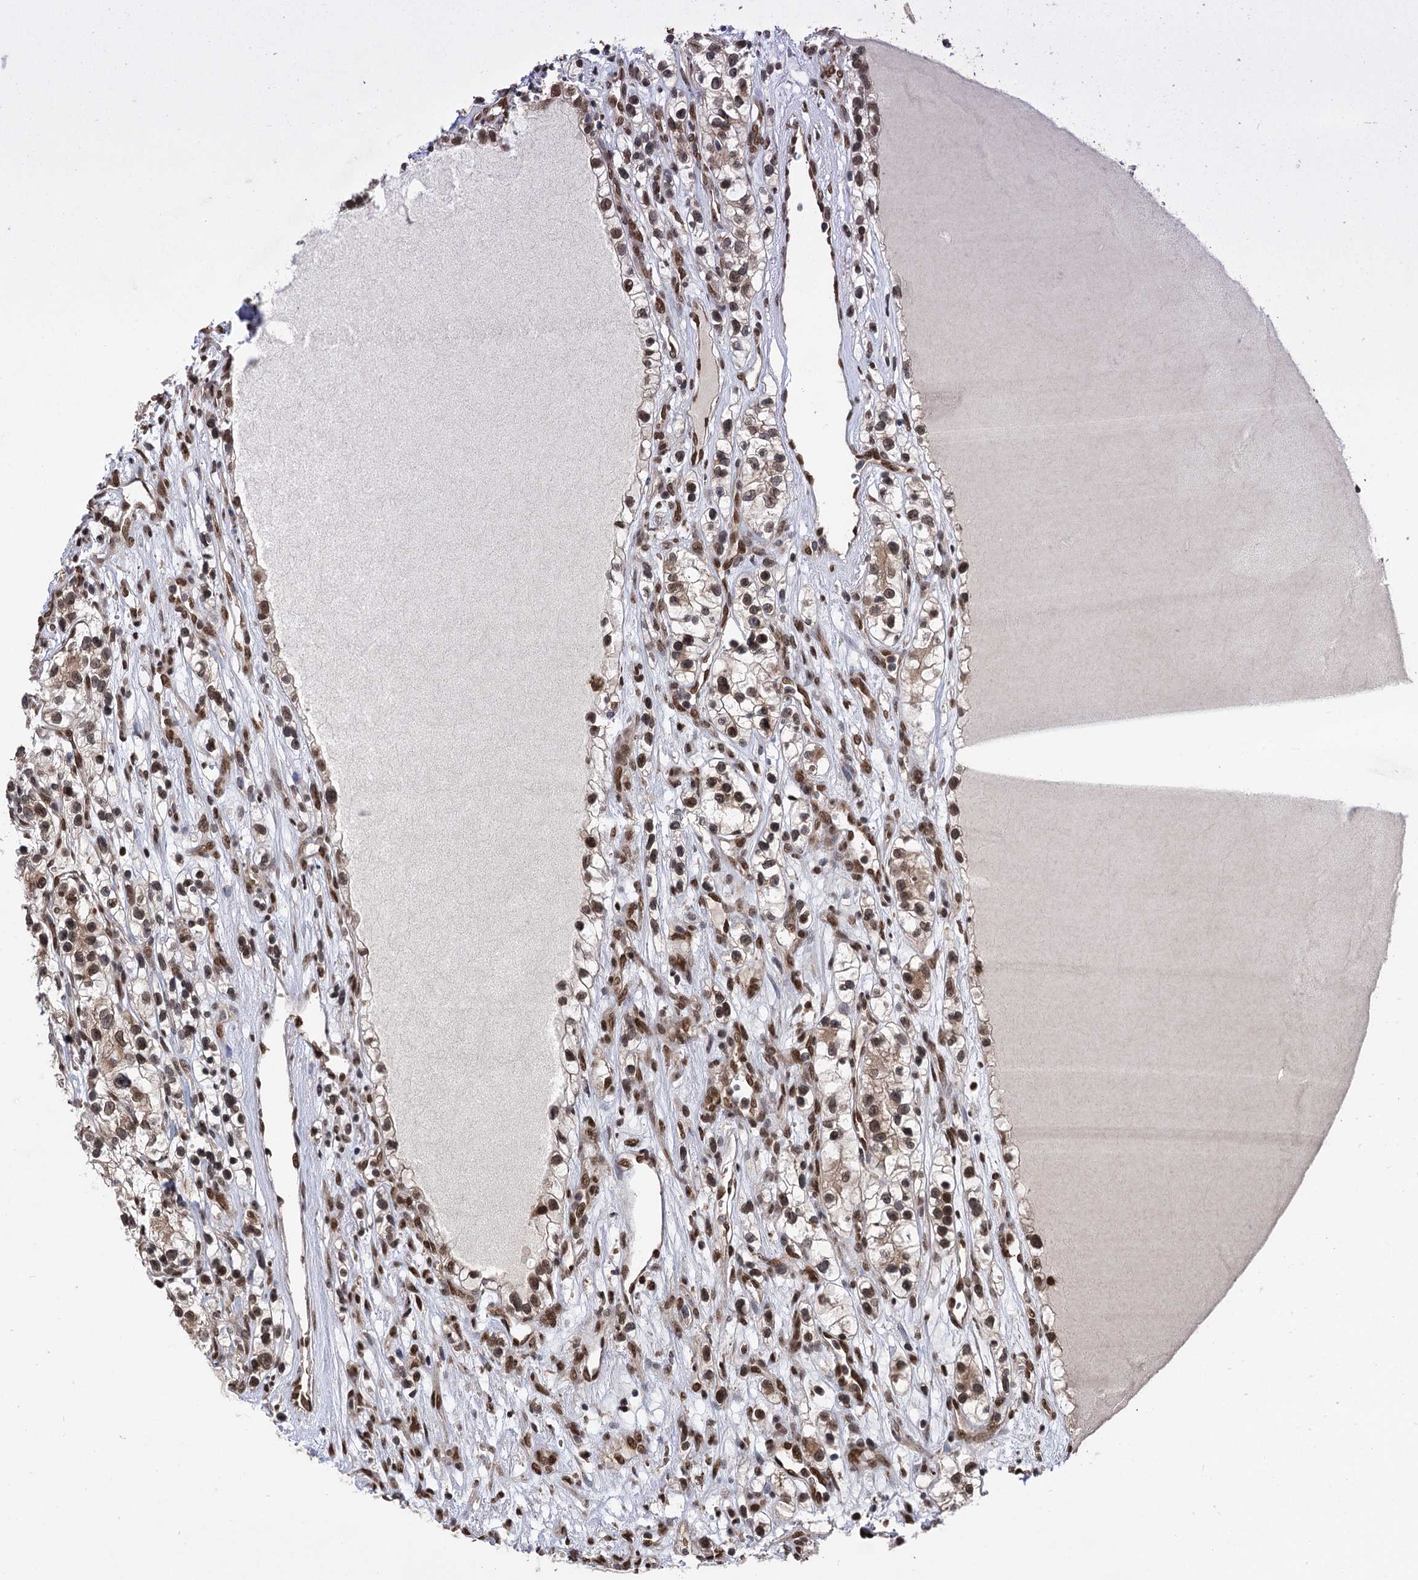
{"staining": {"intensity": "weak", "quantity": "25%-75%", "location": "cytoplasmic/membranous,nuclear"}, "tissue": "renal cancer", "cell_type": "Tumor cells", "image_type": "cancer", "snomed": [{"axis": "morphology", "description": "Adenocarcinoma, NOS"}, {"axis": "topography", "description": "Kidney"}], "caption": "Protein staining reveals weak cytoplasmic/membranous and nuclear positivity in about 25%-75% of tumor cells in renal adenocarcinoma.", "gene": "MESD", "patient": {"sex": "female", "age": 57}}